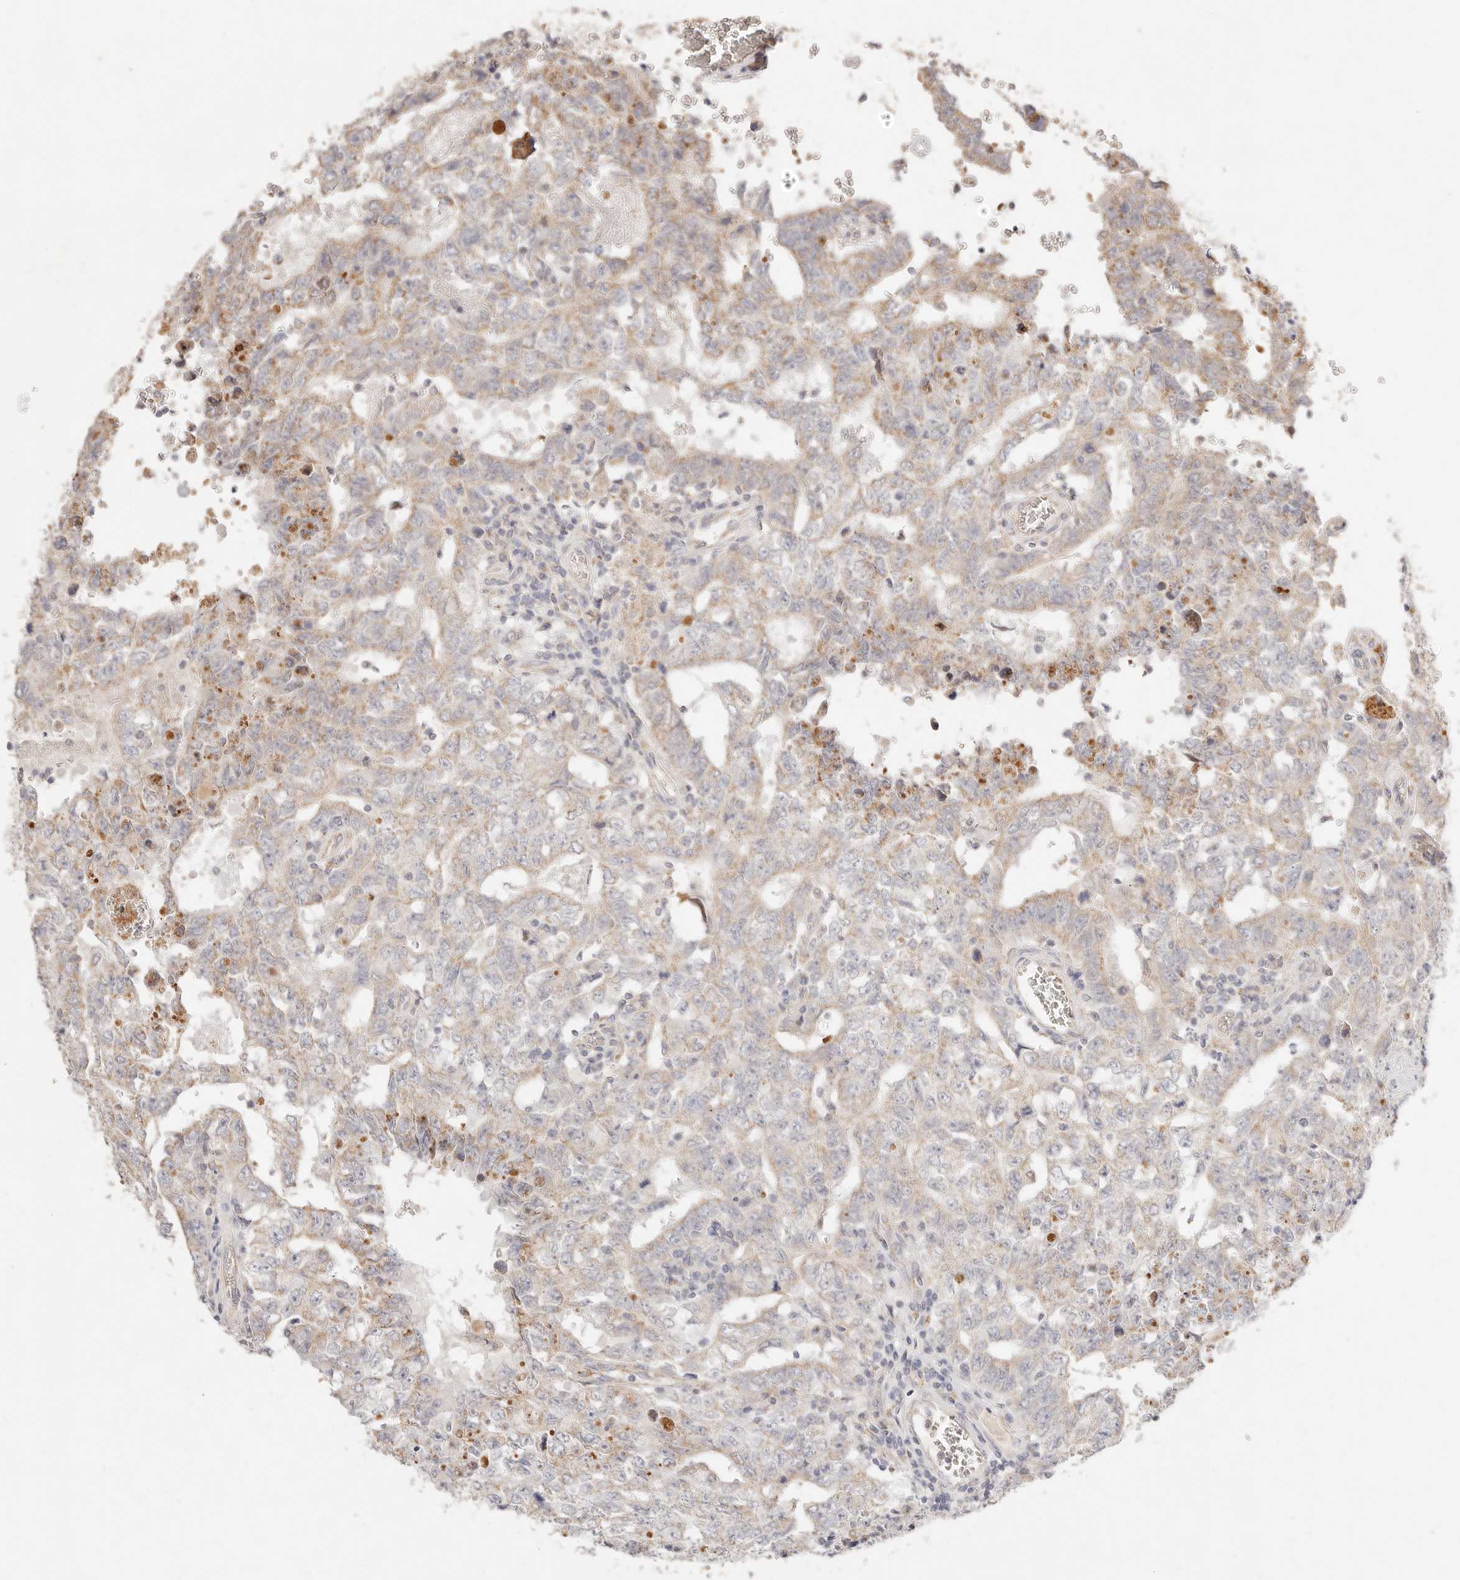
{"staining": {"intensity": "moderate", "quantity": "<25%", "location": "cytoplasmic/membranous"}, "tissue": "testis cancer", "cell_type": "Tumor cells", "image_type": "cancer", "snomed": [{"axis": "morphology", "description": "Carcinoma, Embryonal, NOS"}, {"axis": "topography", "description": "Testis"}], "caption": "DAB (3,3'-diaminobenzidine) immunohistochemical staining of human embryonal carcinoma (testis) exhibits moderate cytoplasmic/membranous protein positivity in approximately <25% of tumor cells.", "gene": "ACOX1", "patient": {"sex": "male", "age": 26}}